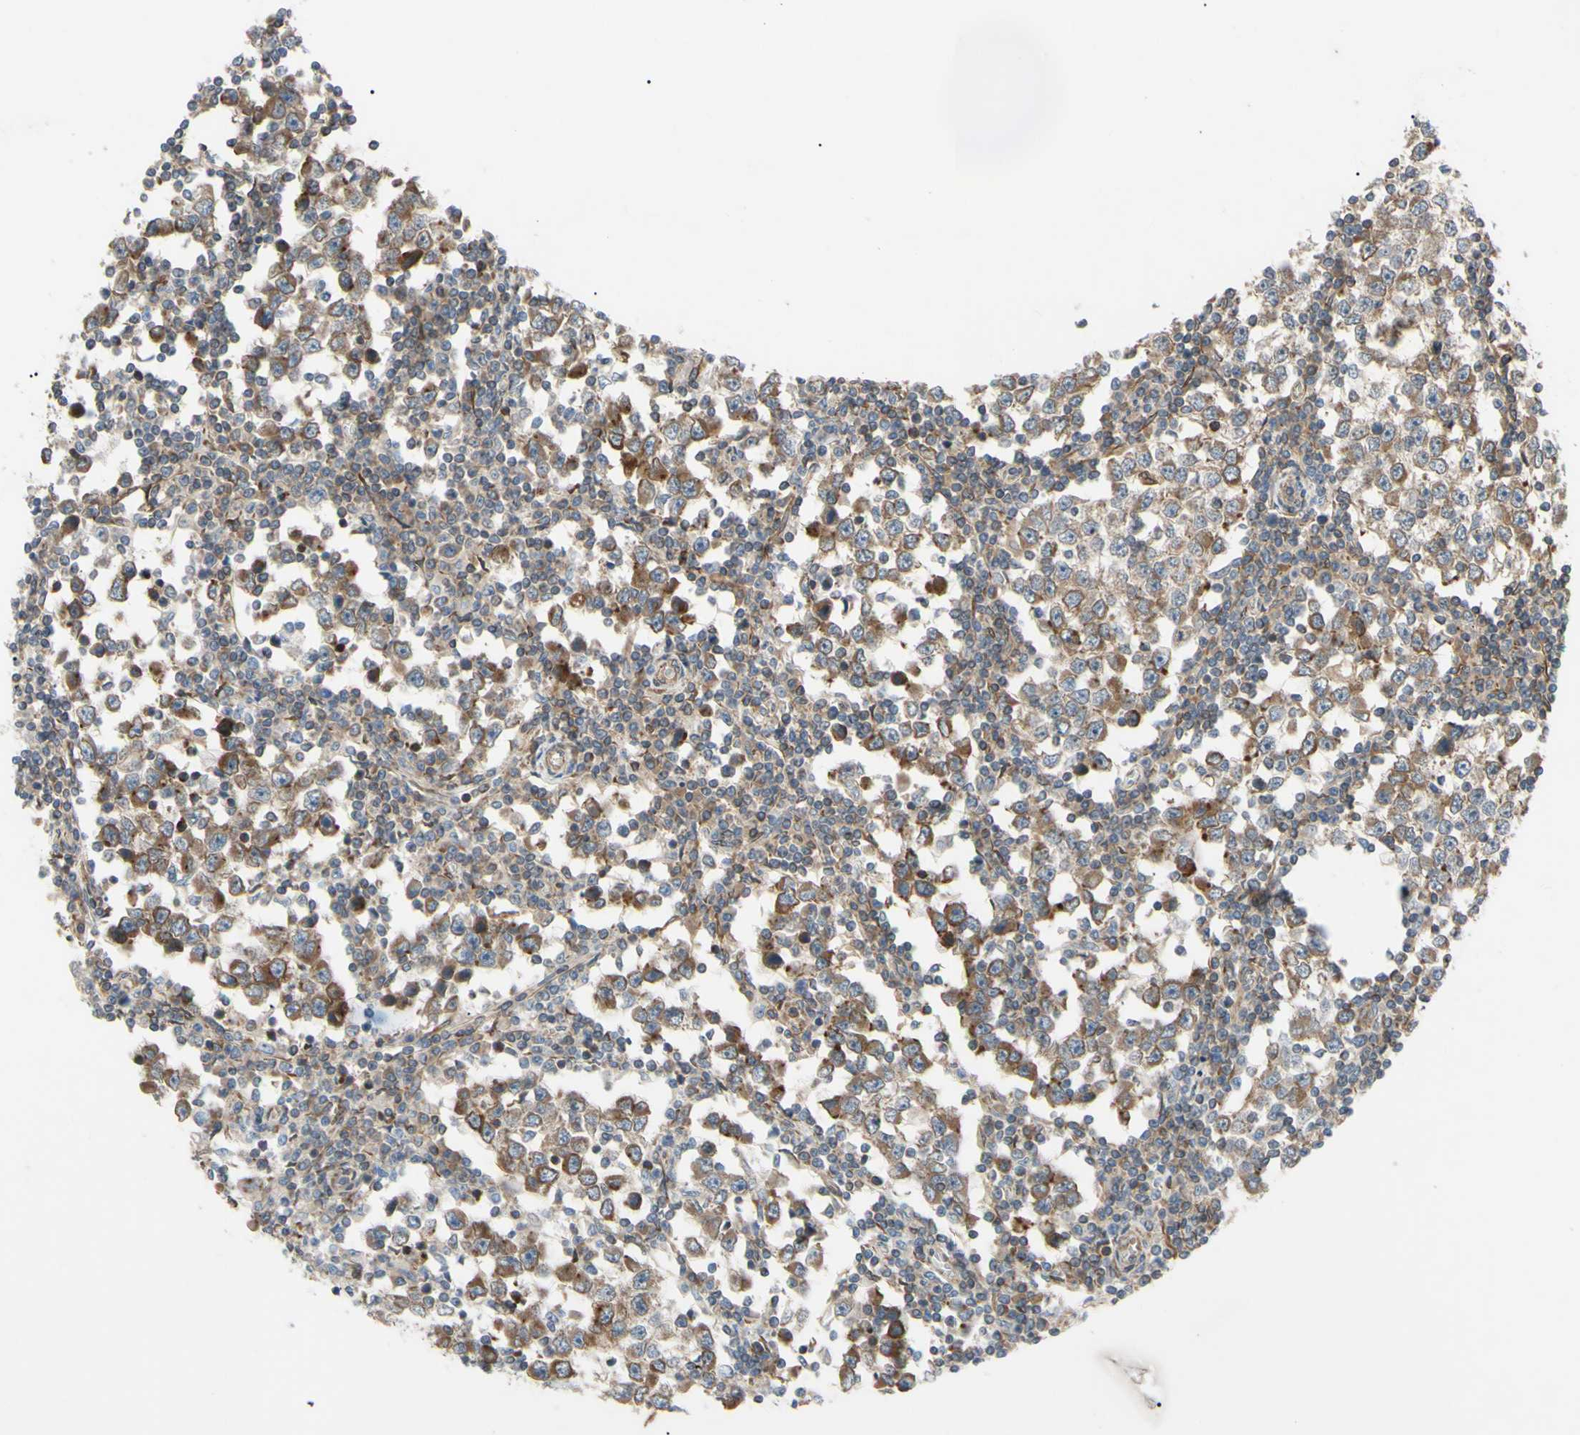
{"staining": {"intensity": "weak", "quantity": ">75%", "location": "cytoplasmic/membranous"}, "tissue": "testis cancer", "cell_type": "Tumor cells", "image_type": "cancer", "snomed": [{"axis": "morphology", "description": "Seminoma, NOS"}, {"axis": "topography", "description": "Testis"}], "caption": "Immunohistochemical staining of testis seminoma shows weak cytoplasmic/membranous protein positivity in about >75% of tumor cells. (Brightfield microscopy of DAB IHC at high magnification).", "gene": "PRAF2", "patient": {"sex": "male", "age": 65}}